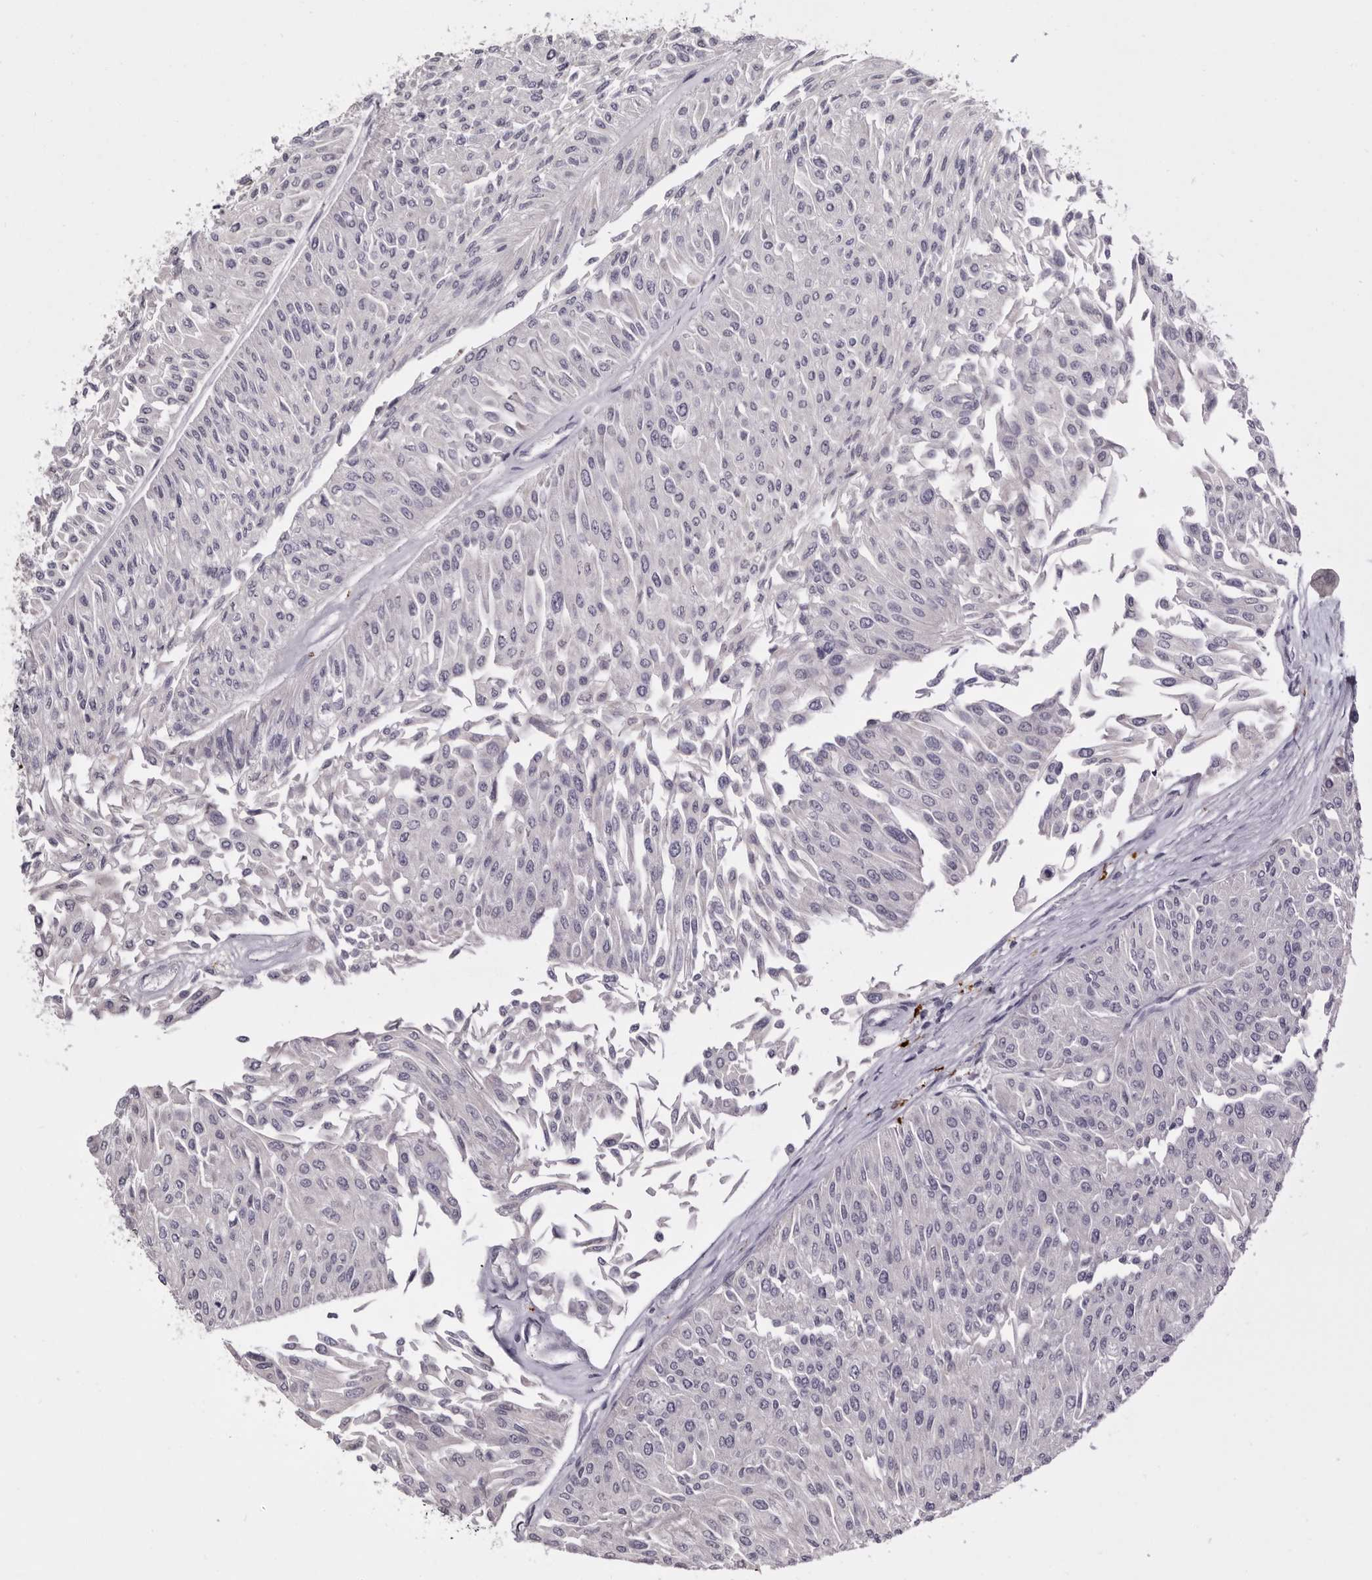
{"staining": {"intensity": "negative", "quantity": "none", "location": "none"}, "tissue": "urothelial cancer", "cell_type": "Tumor cells", "image_type": "cancer", "snomed": [{"axis": "morphology", "description": "Urothelial carcinoma, Low grade"}, {"axis": "topography", "description": "Urinary bladder"}], "caption": "A high-resolution histopathology image shows IHC staining of urothelial cancer, which demonstrates no significant positivity in tumor cells.", "gene": "KLHL38", "patient": {"sex": "male", "age": 67}}